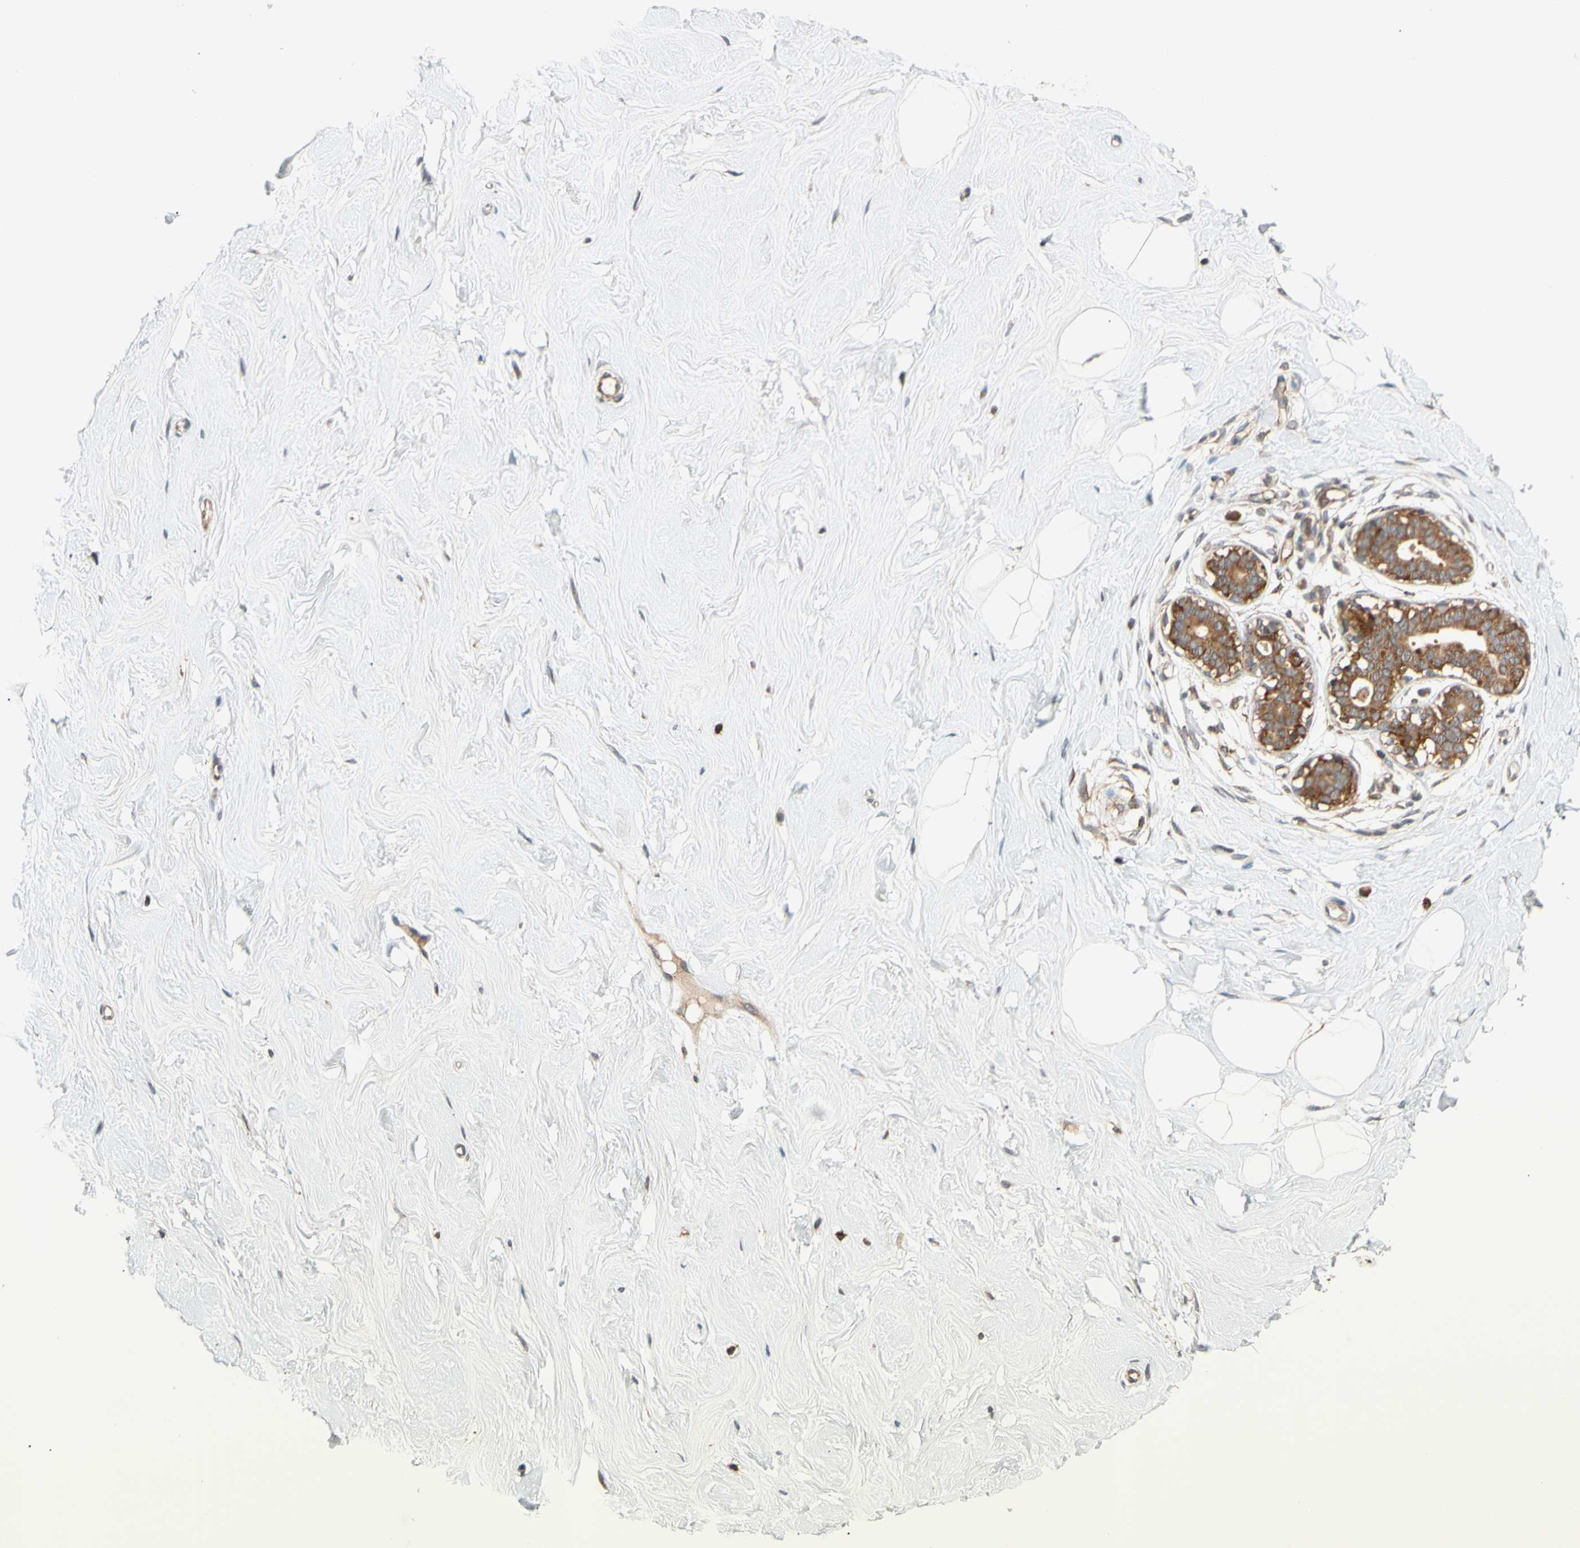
{"staining": {"intensity": "negative", "quantity": "none", "location": "none"}, "tissue": "breast", "cell_type": "Adipocytes", "image_type": "normal", "snomed": [{"axis": "morphology", "description": "Normal tissue, NOS"}, {"axis": "topography", "description": "Breast"}], "caption": "Immunohistochemistry (IHC) of benign breast demonstrates no staining in adipocytes.", "gene": "ANKHD1", "patient": {"sex": "female", "age": 23}}